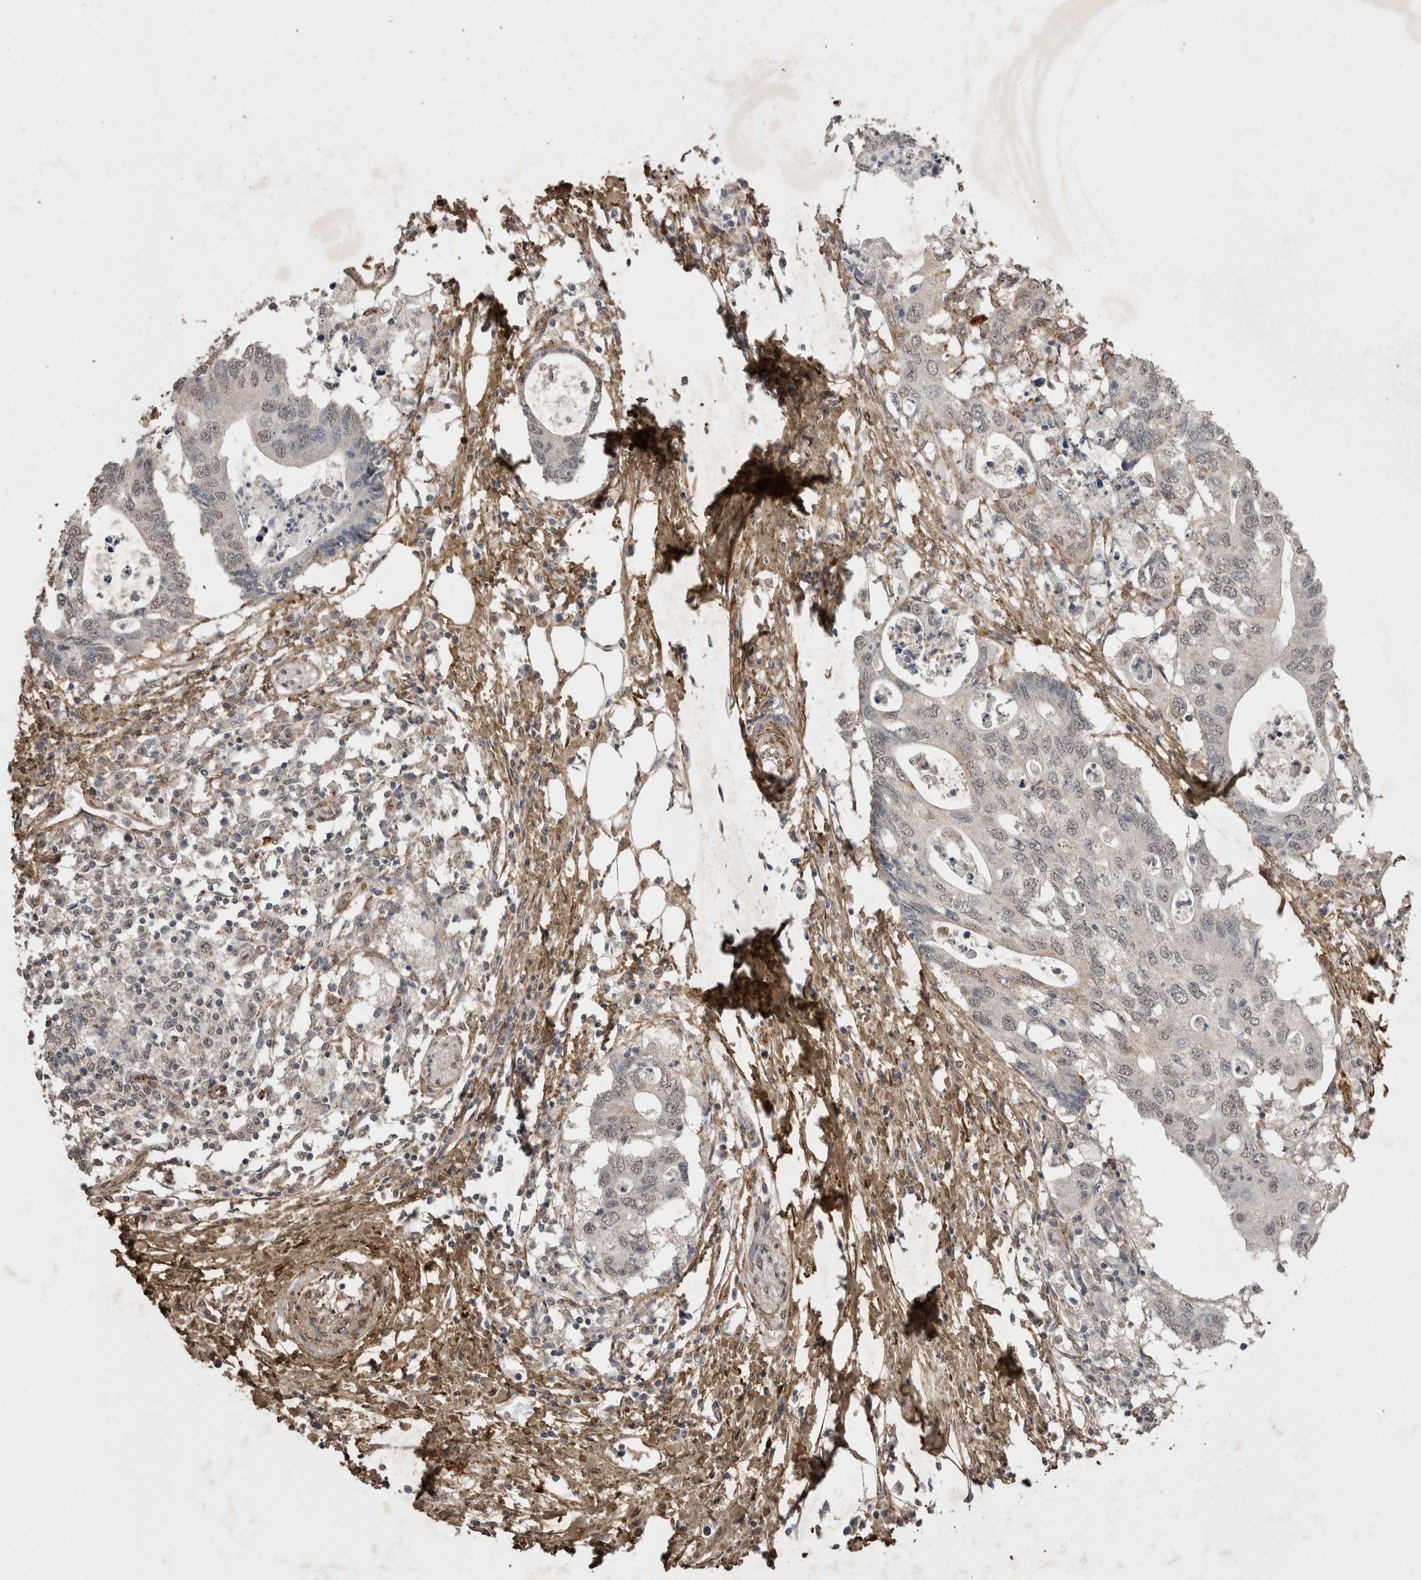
{"staining": {"intensity": "negative", "quantity": "none", "location": "none"}, "tissue": "colorectal cancer", "cell_type": "Tumor cells", "image_type": "cancer", "snomed": [{"axis": "morphology", "description": "Adenocarcinoma, NOS"}, {"axis": "topography", "description": "Colon"}], "caption": "This is a histopathology image of immunohistochemistry staining of adenocarcinoma (colorectal), which shows no positivity in tumor cells.", "gene": "C1QTNF5", "patient": {"sex": "male", "age": 71}}